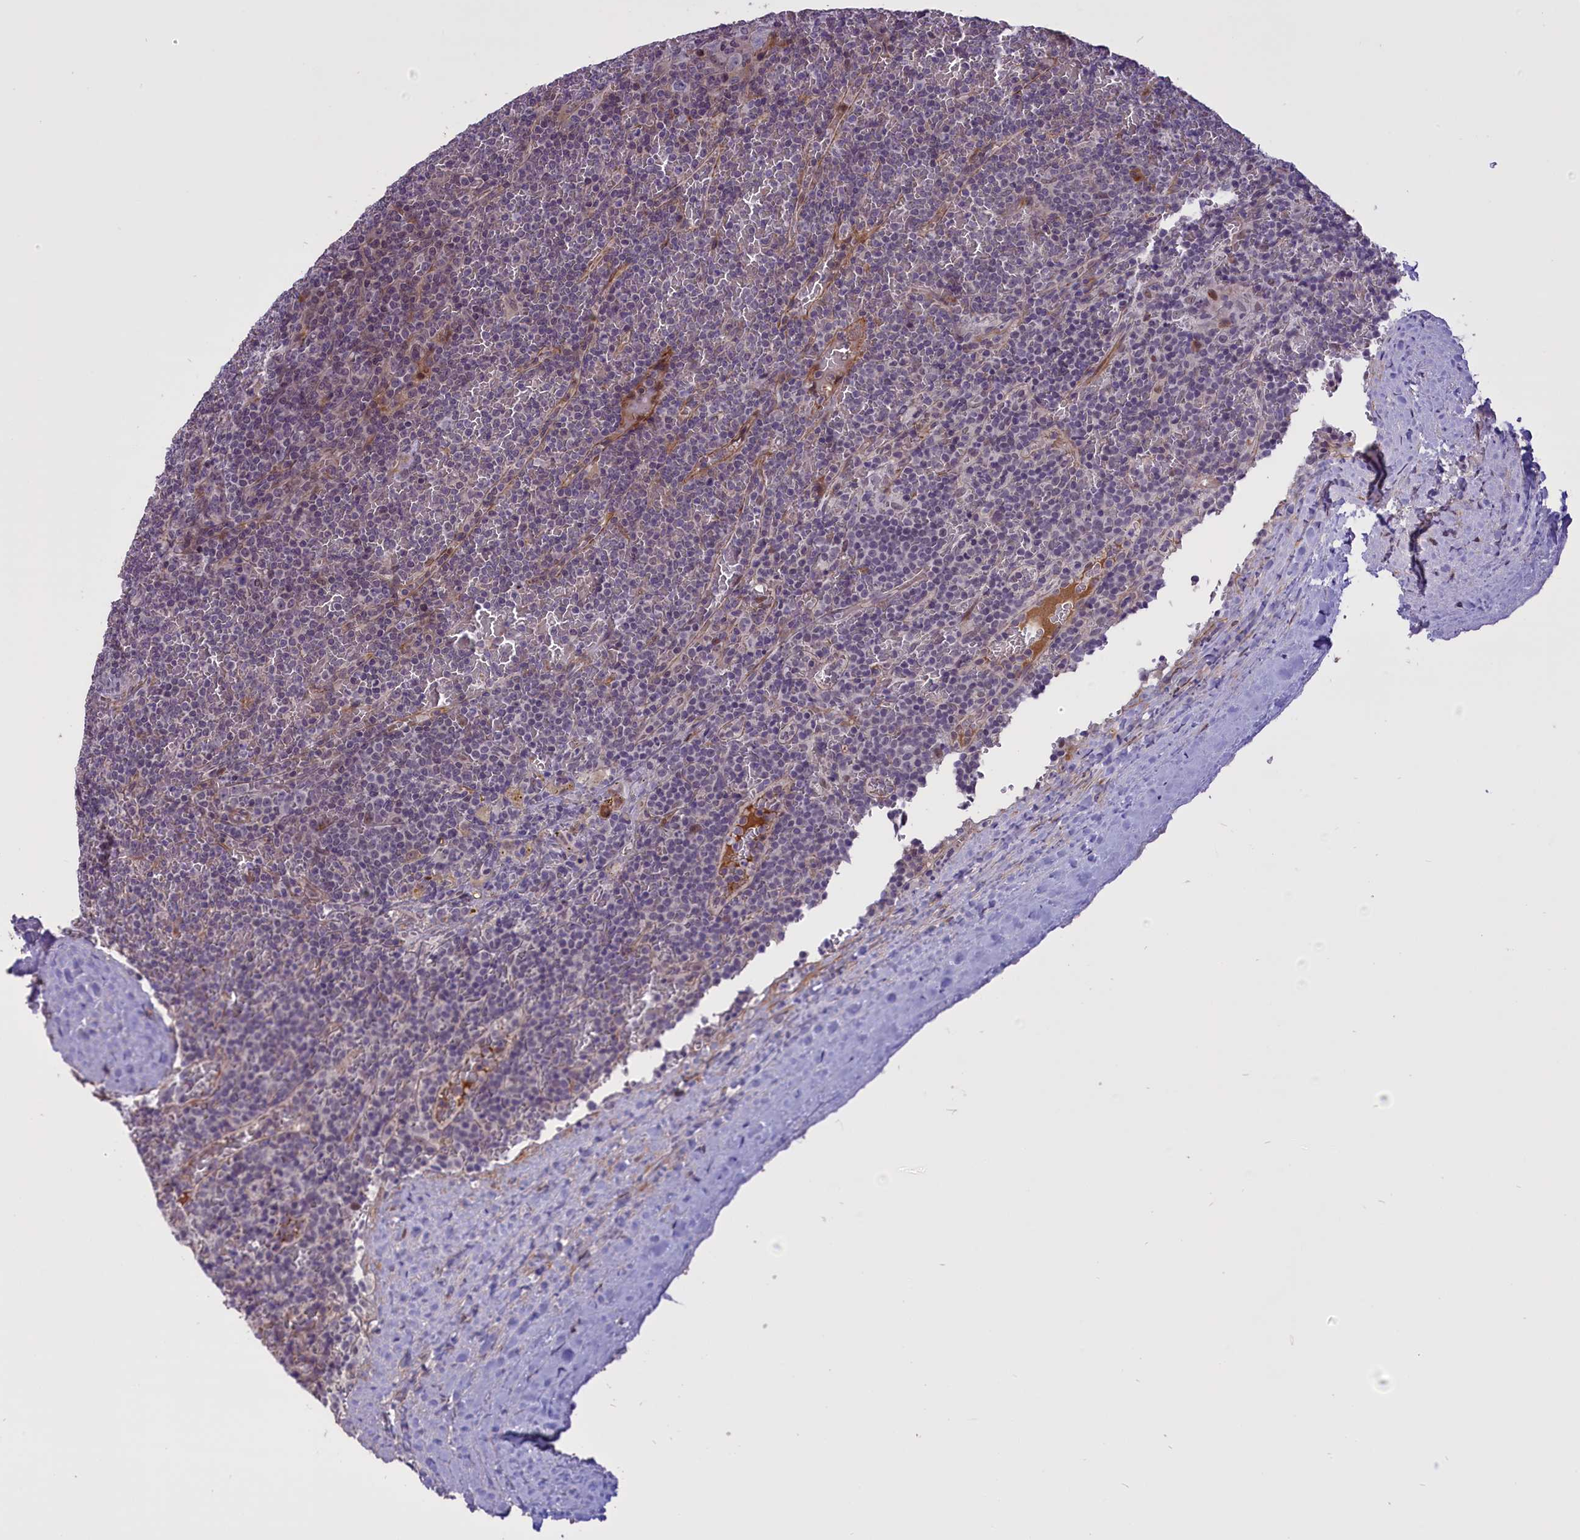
{"staining": {"intensity": "negative", "quantity": "none", "location": "none"}, "tissue": "lymphoma", "cell_type": "Tumor cells", "image_type": "cancer", "snomed": [{"axis": "morphology", "description": "Malignant lymphoma, non-Hodgkin's type, Low grade"}, {"axis": "topography", "description": "Spleen"}], "caption": "Low-grade malignant lymphoma, non-Hodgkin's type was stained to show a protein in brown. There is no significant staining in tumor cells. (Stains: DAB IHC with hematoxylin counter stain, Microscopy: brightfield microscopy at high magnification).", "gene": "ENHO", "patient": {"sex": "female", "age": 19}}